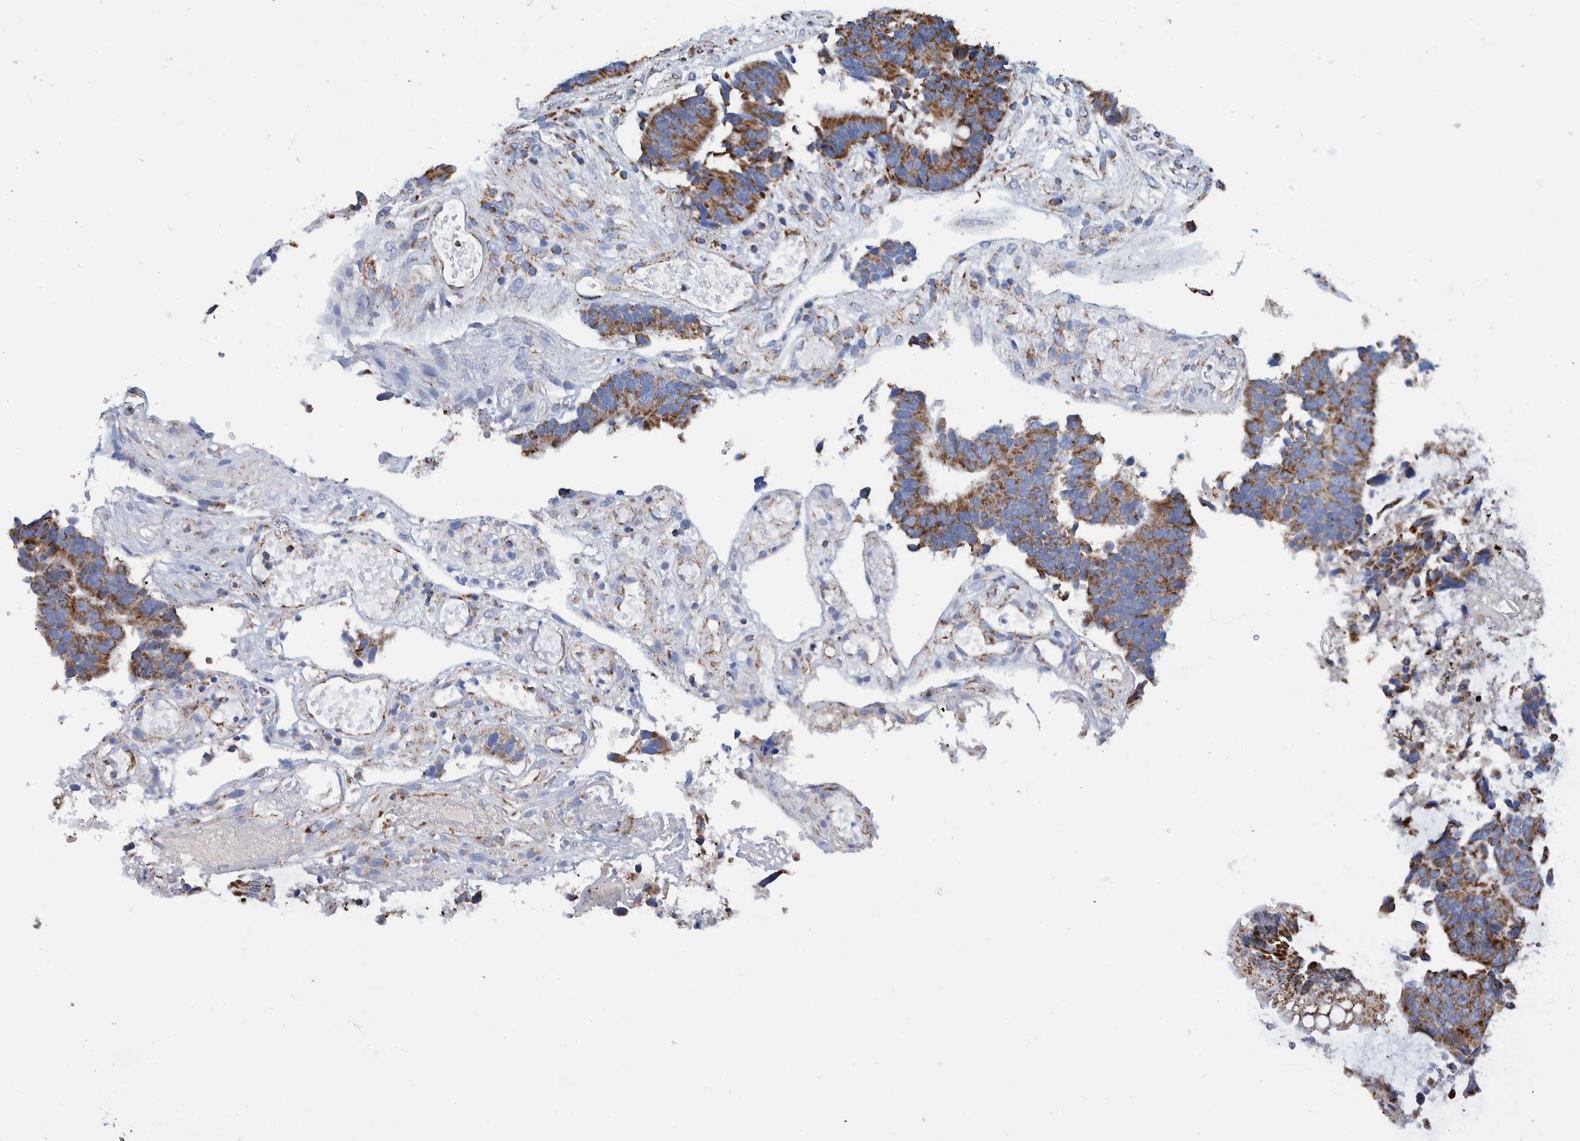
{"staining": {"intensity": "moderate", "quantity": ">75%", "location": "cytoplasmic/membranous"}, "tissue": "colorectal cancer", "cell_type": "Tumor cells", "image_type": "cancer", "snomed": [{"axis": "morphology", "description": "Adenocarcinoma, NOS"}, {"axis": "topography", "description": "Rectum"}], "caption": "Immunohistochemistry (IHC) photomicrograph of neoplastic tissue: human colorectal adenocarcinoma stained using IHC exhibits medium levels of moderate protein expression localized specifically in the cytoplasmic/membranous of tumor cells, appearing as a cytoplasmic/membranous brown color.", "gene": "DECR1", "patient": {"sex": "male", "age": 84}}